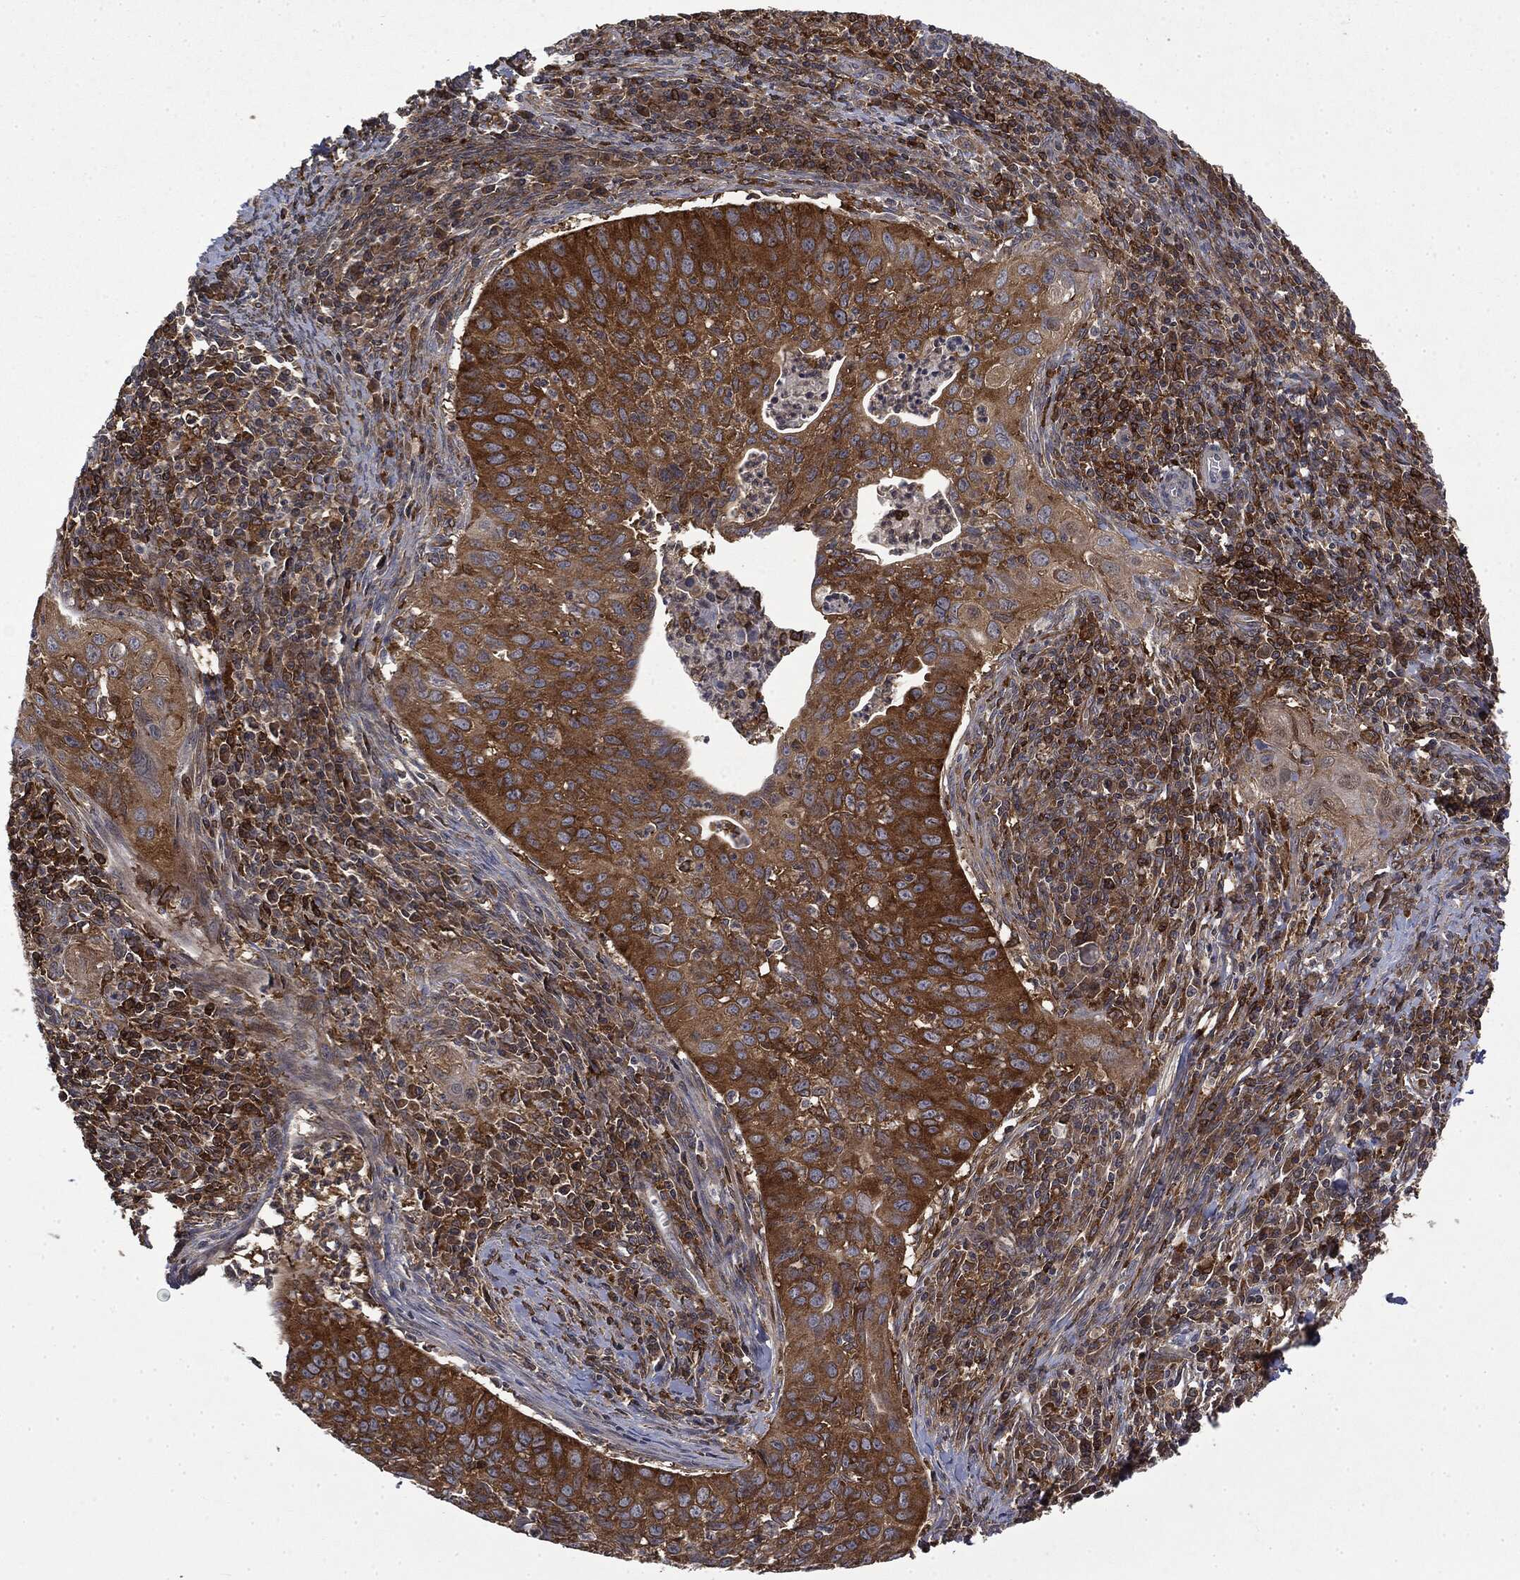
{"staining": {"intensity": "strong", "quantity": "25%-75%", "location": "cytoplasmic/membranous"}, "tissue": "cervical cancer", "cell_type": "Tumor cells", "image_type": "cancer", "snomed": [{"axis": "morphology", "description": "Squamous cell carcinoma, NOS"}, {"axis": "topography", "description": "Cervix"}], "caption": "The micrograph reveals staining of squamous cell carcinoma (cervical), revealing strong cytoplasmic/membranous protein expression (brown color) within tumor cells.", "gene": "SNX5", "patient": {"sex": "female", "age": 26}}